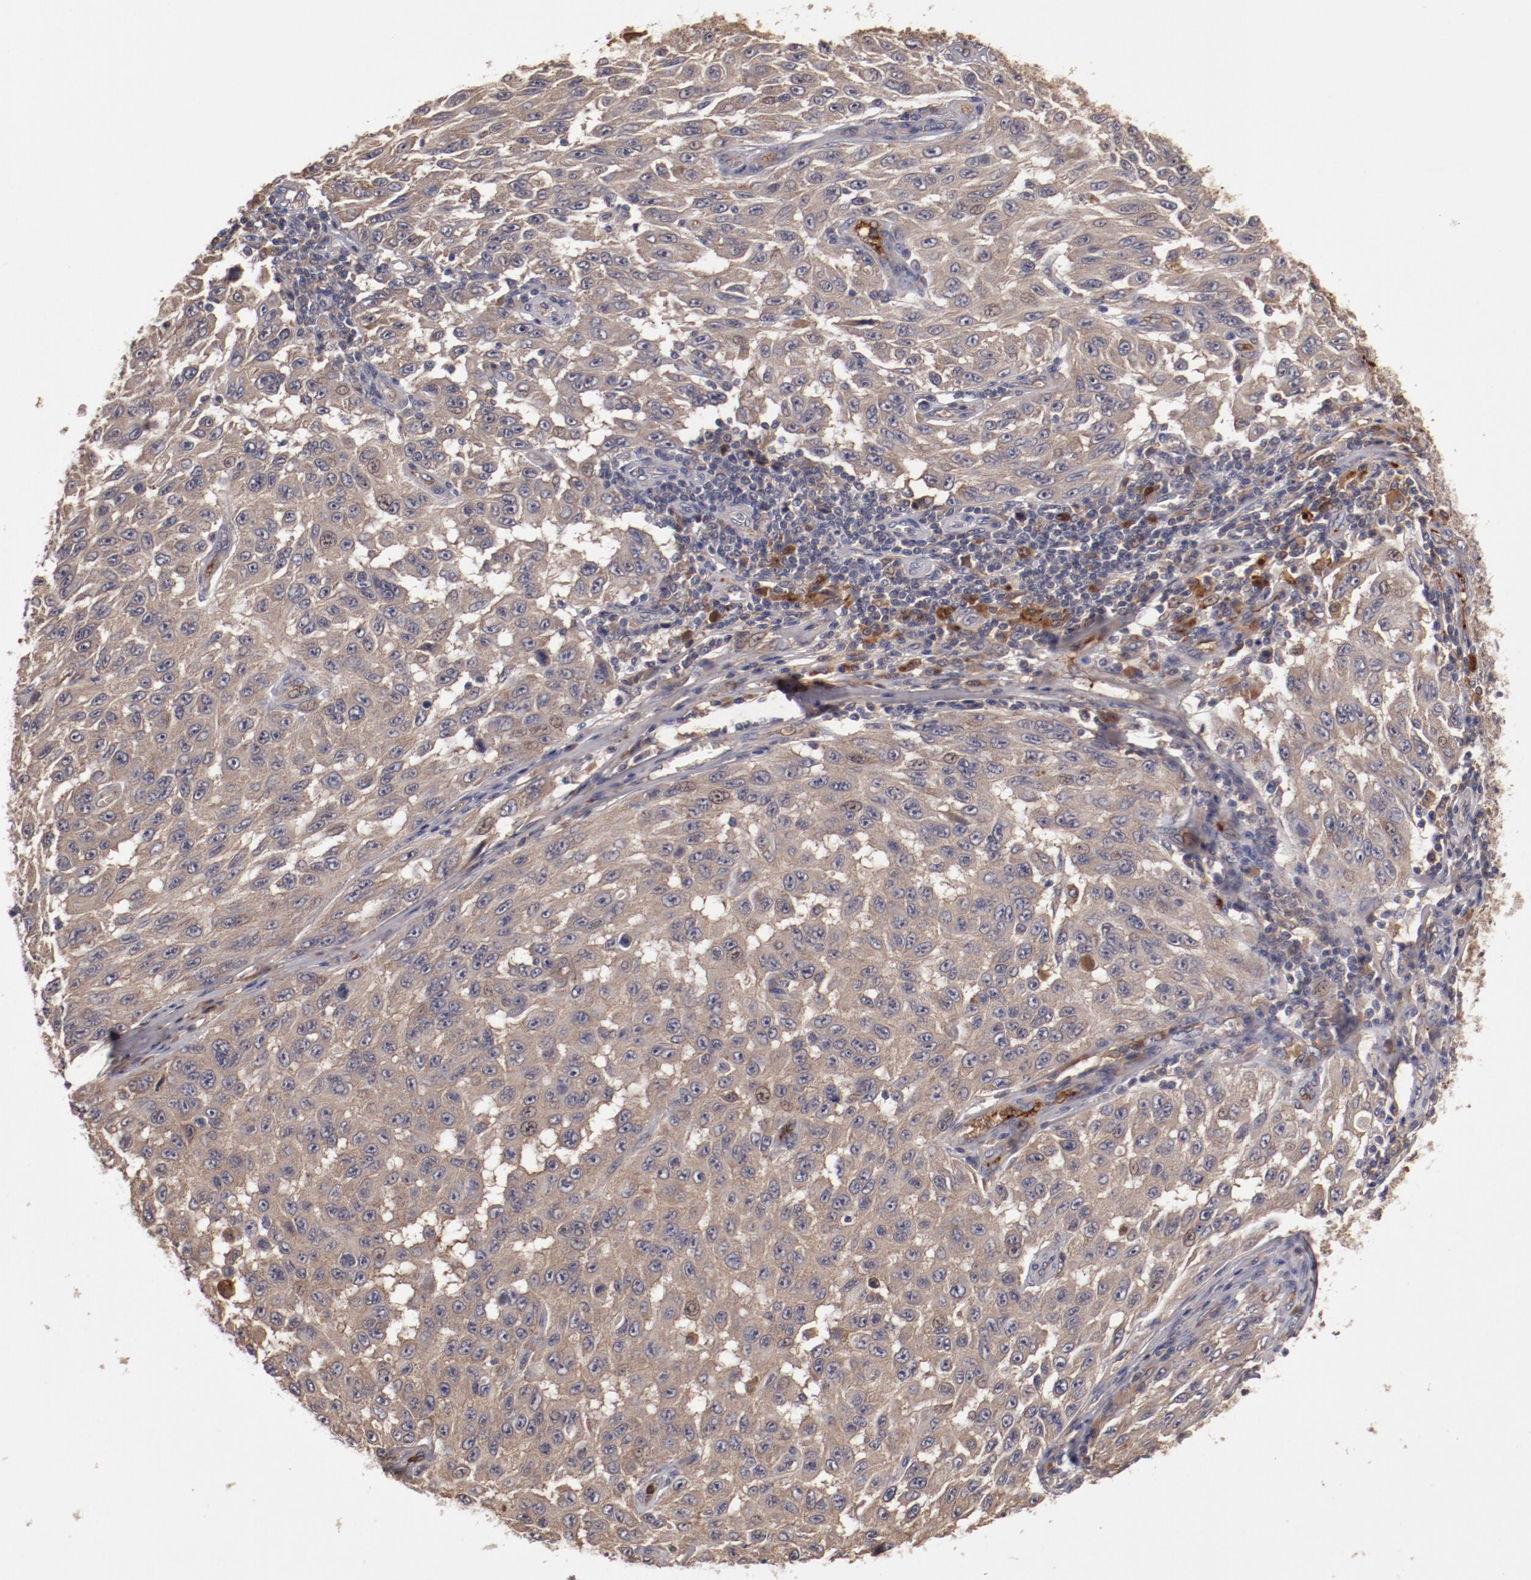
{"staining": {"intensity": "moderate", "quantity": ">75%", "location": "cytoplasmic/membranous"}, "tissue": "melanoma", "cell_type": "Tumor cells", "image_type": "cancer", "snomed": [{"axis": "morphology", "description": "Malignant melanoma, NOS"}, {"axis": "topography", "description": "Skin"}], "caption": "A high-resolution image shows IHC staining of melanoma, which displays moderate cytoplasmic/membranous staining in about >75% of tumor cells.", "gene": "CP", "patient": {"sex": "male", "age": 30}}